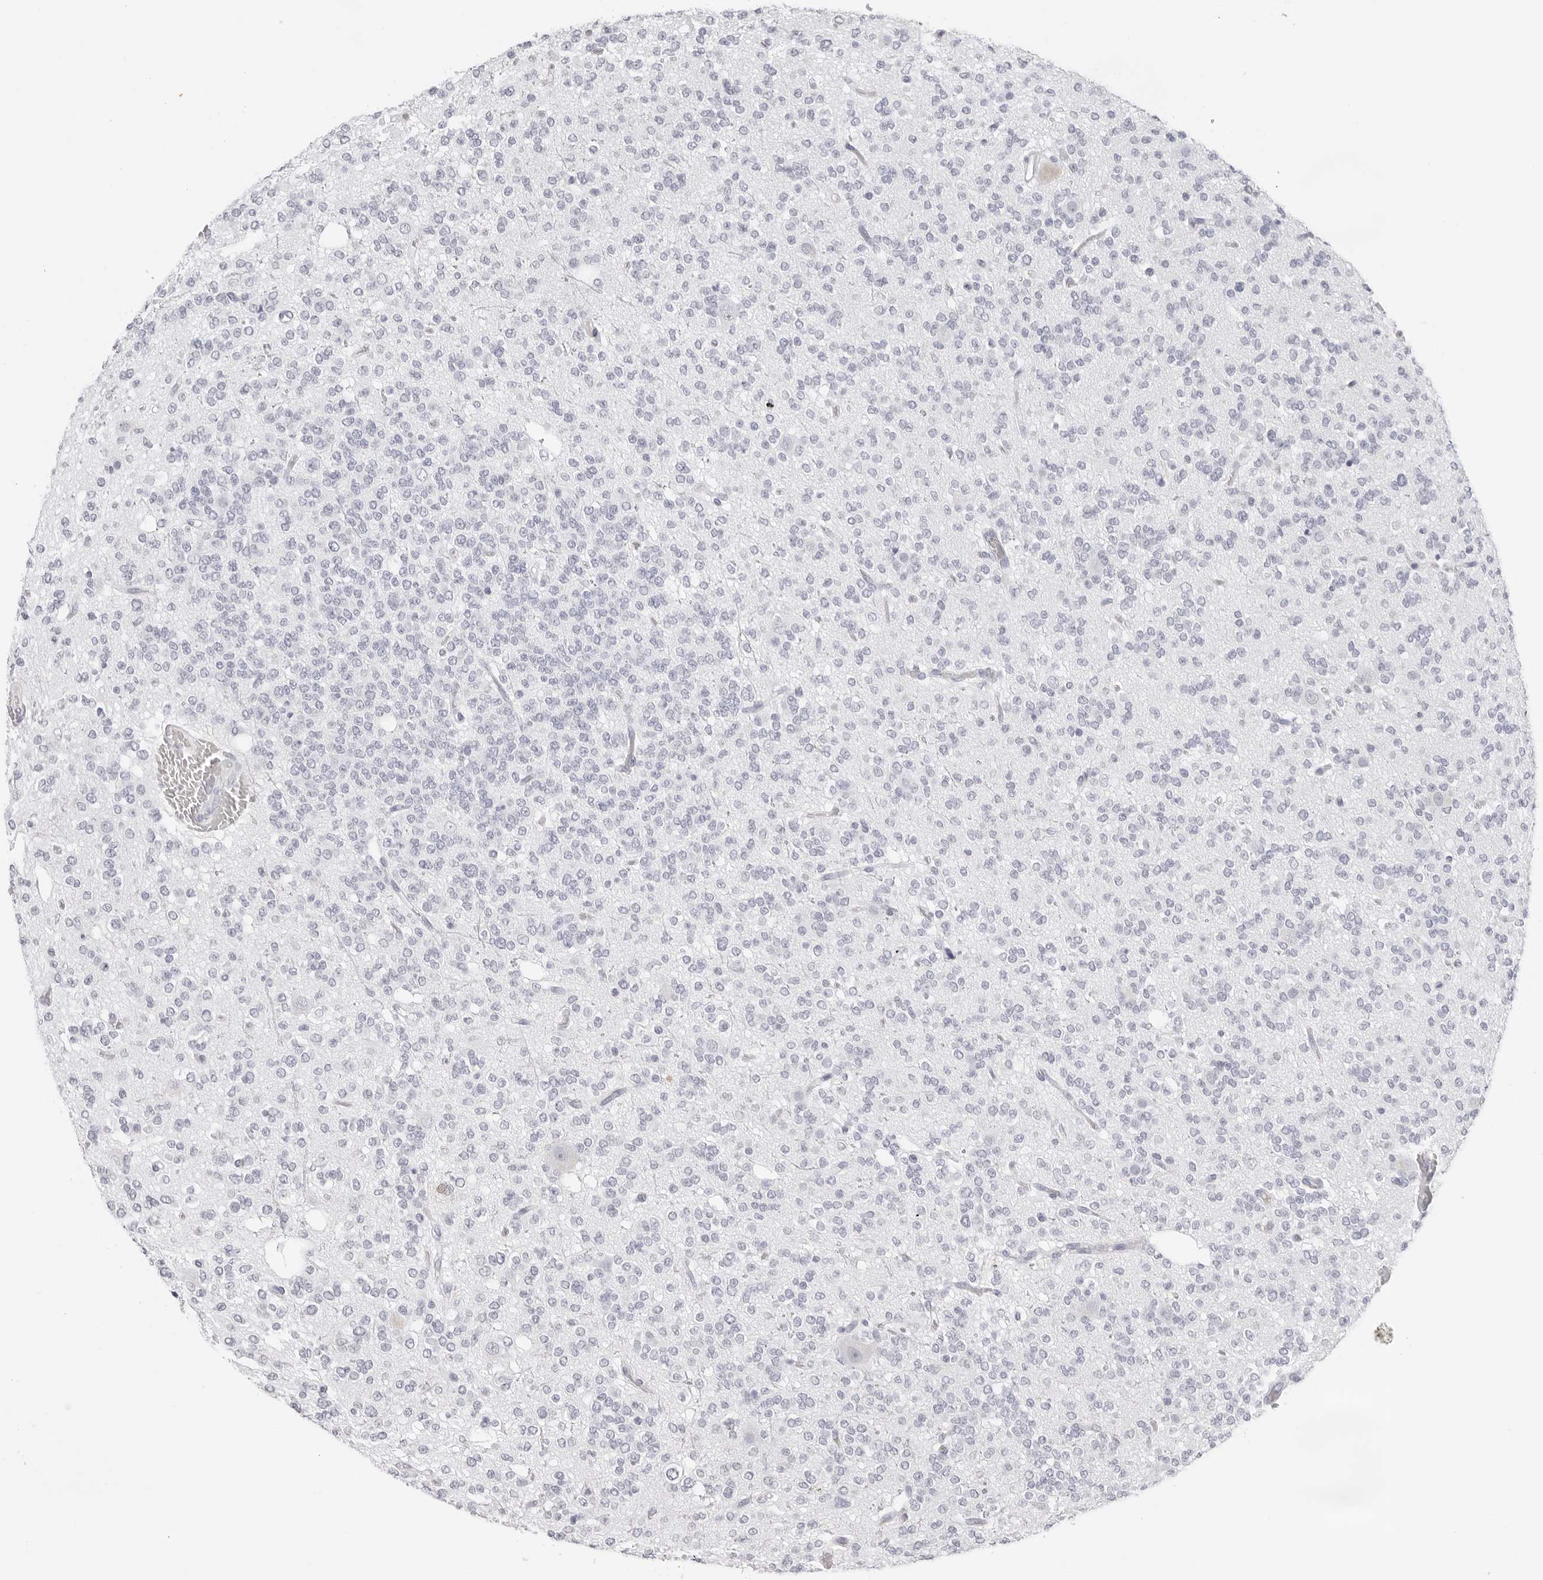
{"staining": {"intensity": "negative", "quantity": "none", "location": "none"}, "tissue": "glioma", "cell_type": "Tumor cells", "image_type": "cancer", "snomed": [{"axis": "morphology", "description": "Glioma, malignant, Low grade"}, {"axis": "topography", "description": "Brain"}], "caption": "The IHC histopathology image has no significant expression in tumor cells of glioma tissue.", "gene": "CST5", "patient": {"sex": "male", "age": 38}}